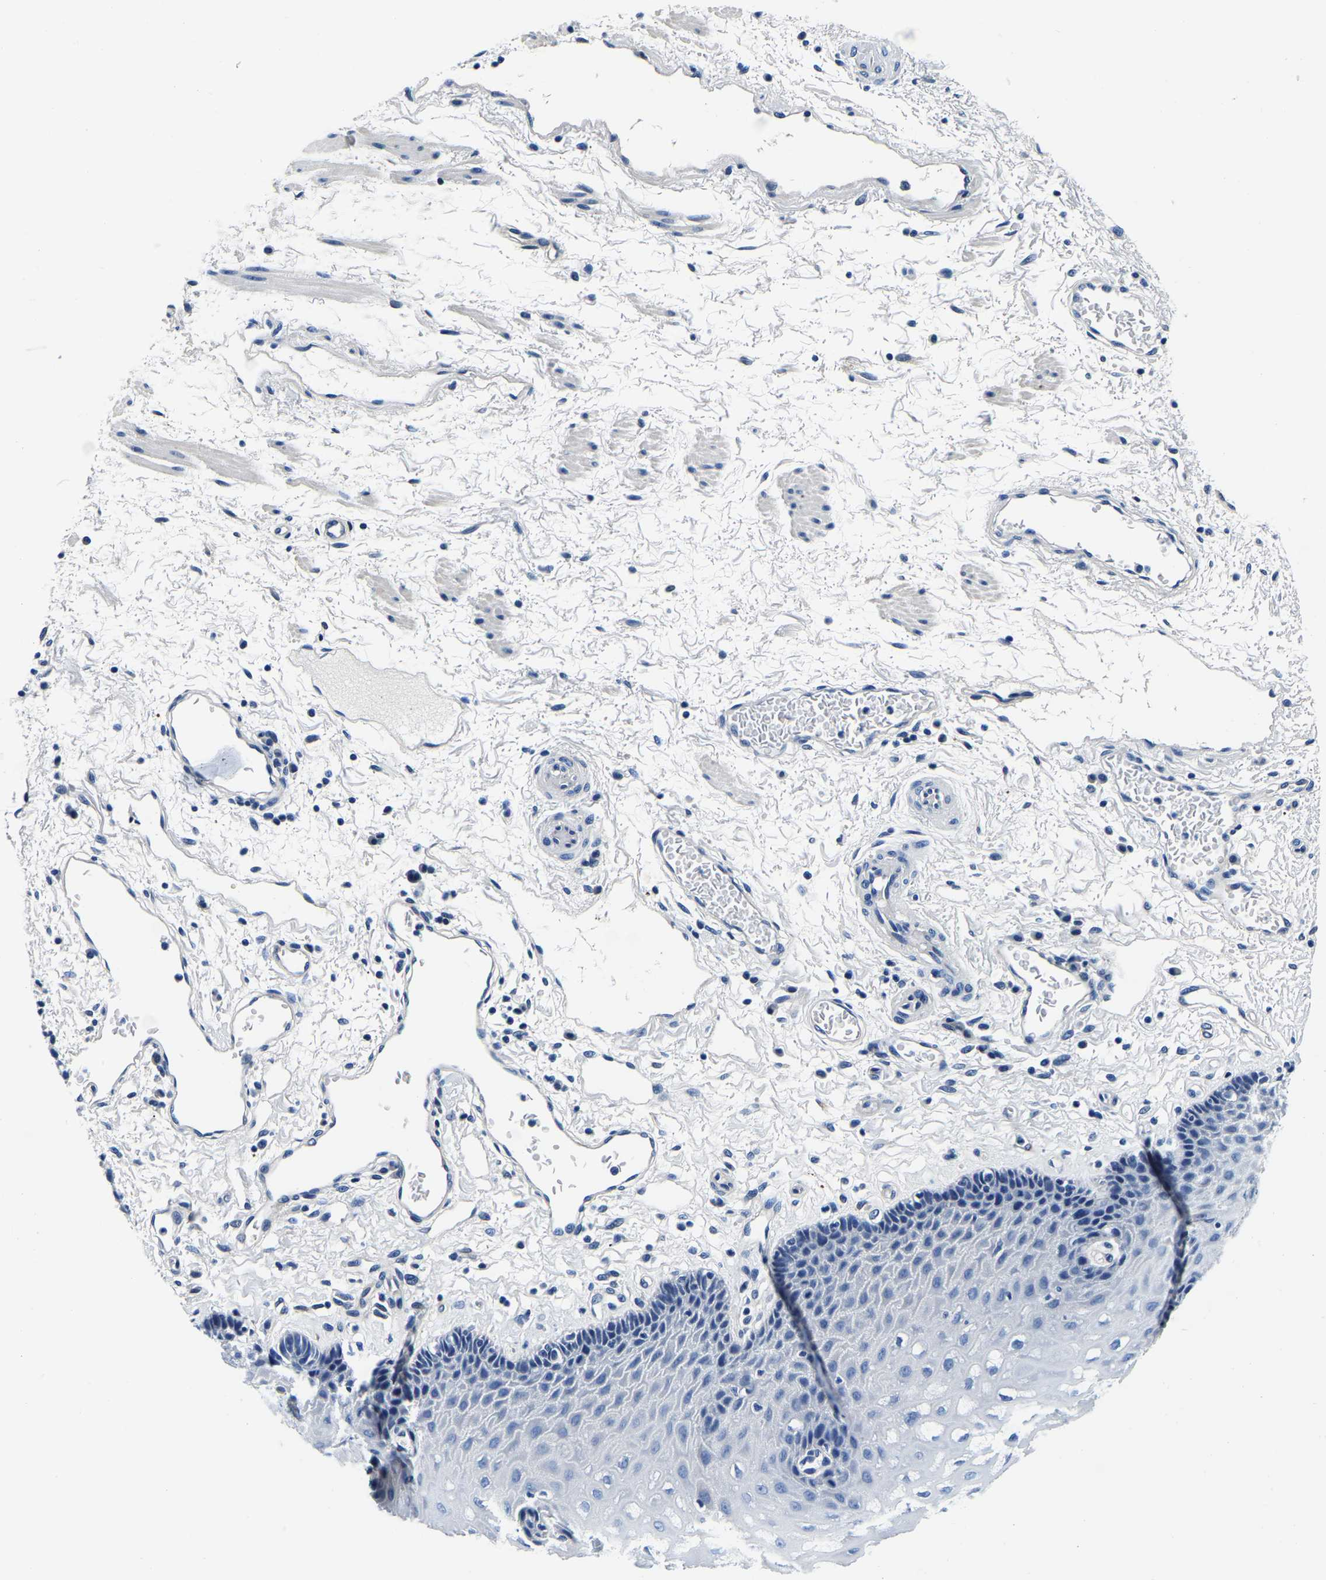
{"staining": {"intensity": "negative", "quantity": "none", "location": "none"}, "tissue": "esophagus", "cell_type": "Squamous epithelial cells", "image_type": "normal", "snomed": [{"axis": "morphology", "description": "Normal tissue, NOS"}, {"axis": "topography", "description": "Esophagus"}], "caption": "A high-resolution photomicrograph shows immunohistochemistry (IHC) staining of benign esophagus, which shows no significant staining in squamous epithelial cells. Brightfield microscopy of immunohistochemistry stained with DAB (brown) and hematoxylin (blue), captured at high magnification.", "gene": "ACO1", "patient": {"sex": "male", "age": 54}}